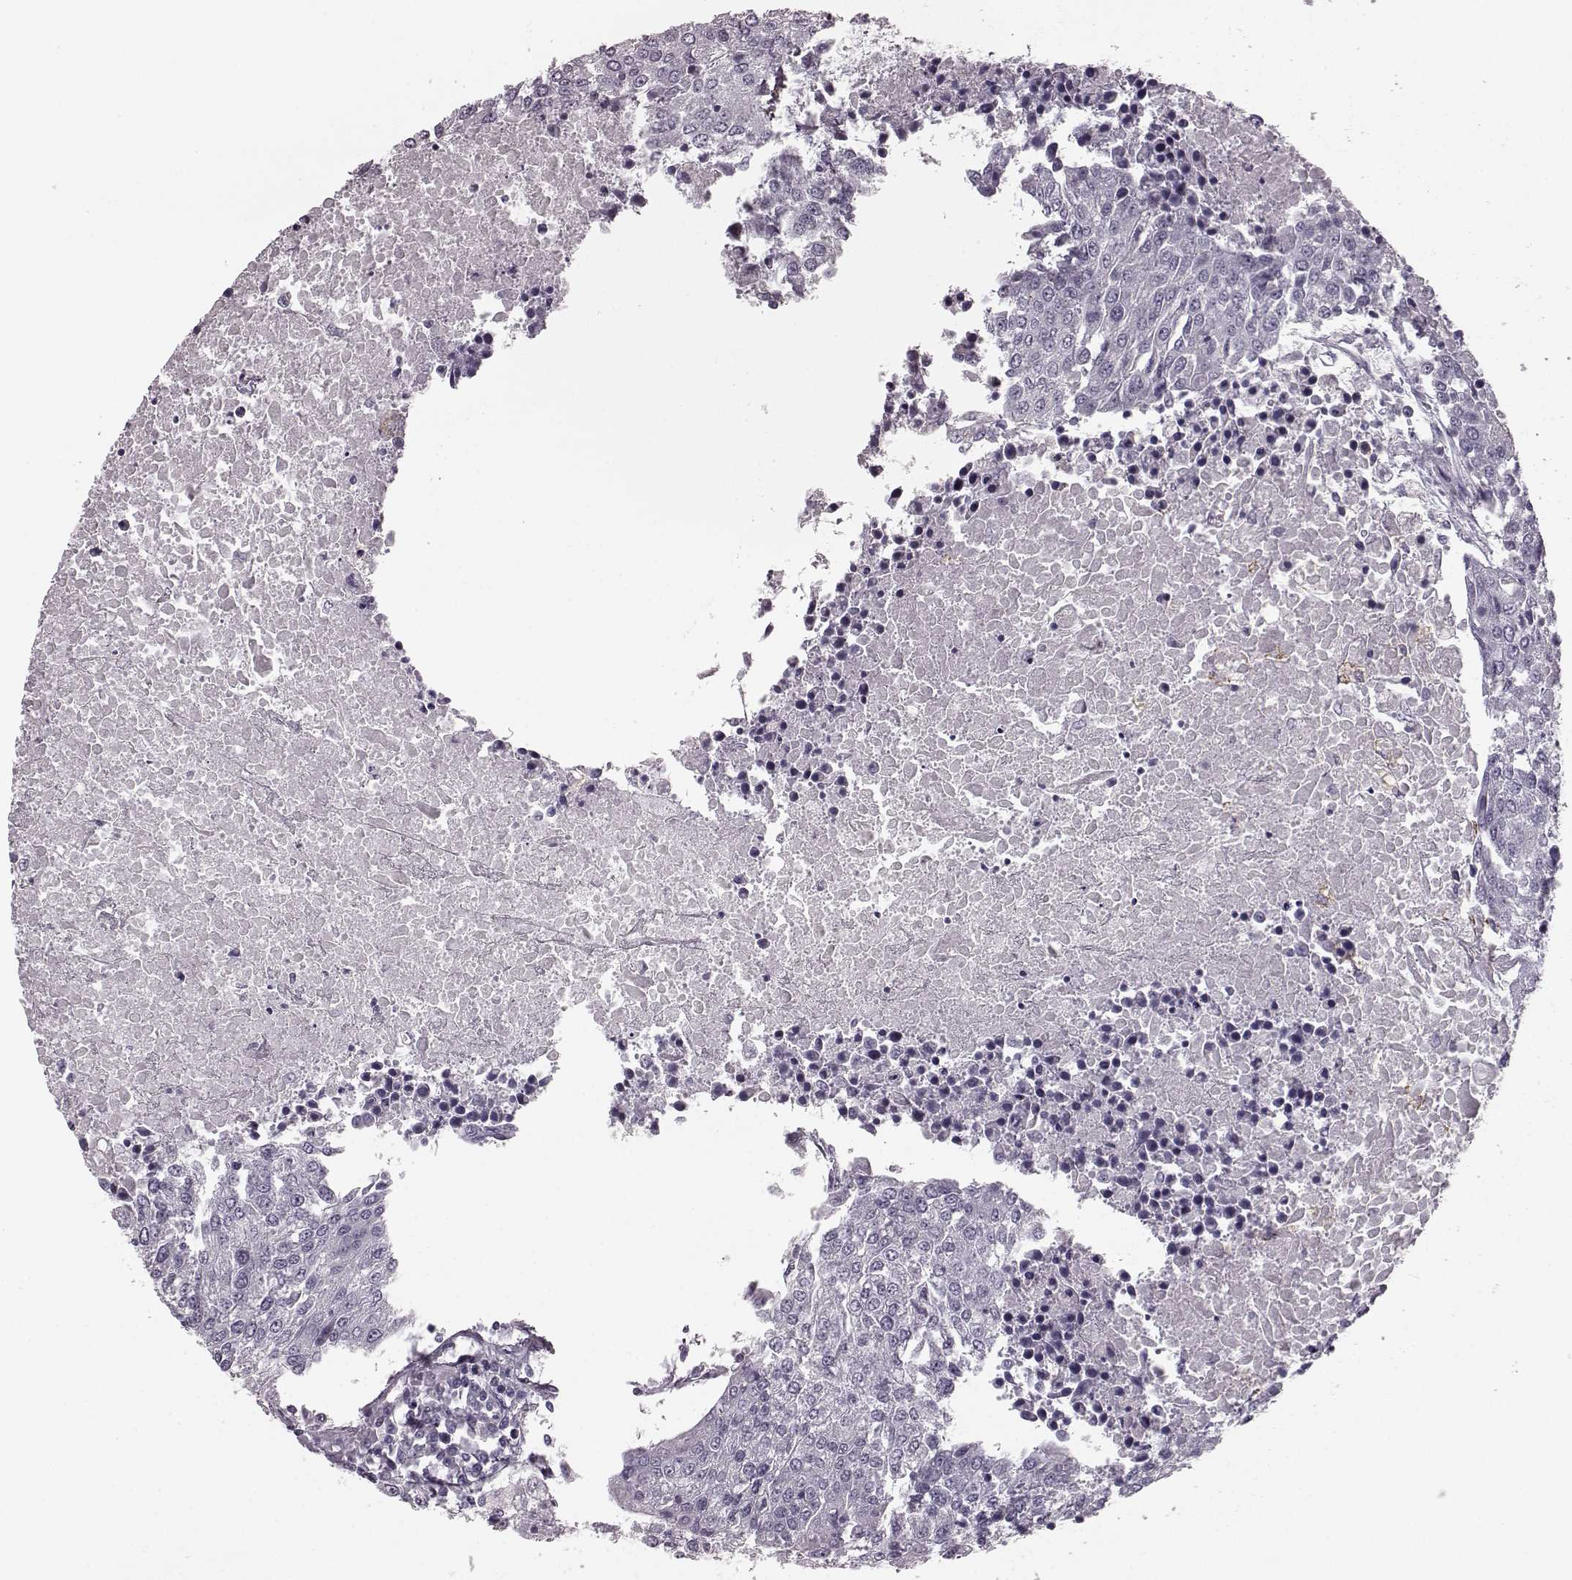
{"staining": {"intensity": "negative", "quantity": "none", "location": "none"}, "tissue": "urothelial cancer", "cell_type": "Tumor cells", "image_type": "cancer", "snomed": [{"axis": "morphology", "description": "Urothelial carcinoma, High grade"}, {"axis": "topography", "description": "Urinary bladder"}], "caption": "Photomicrograph shows no significant protein staining in tumor cells of high-grade urothelial carcinoma. (DAB (3,3'-diaminobenzidine) immunohistochemistry visualized using brightfield microscopy, high magnification).", "gene": "CST7", "patient": {"sex": "female", "age": 85}}